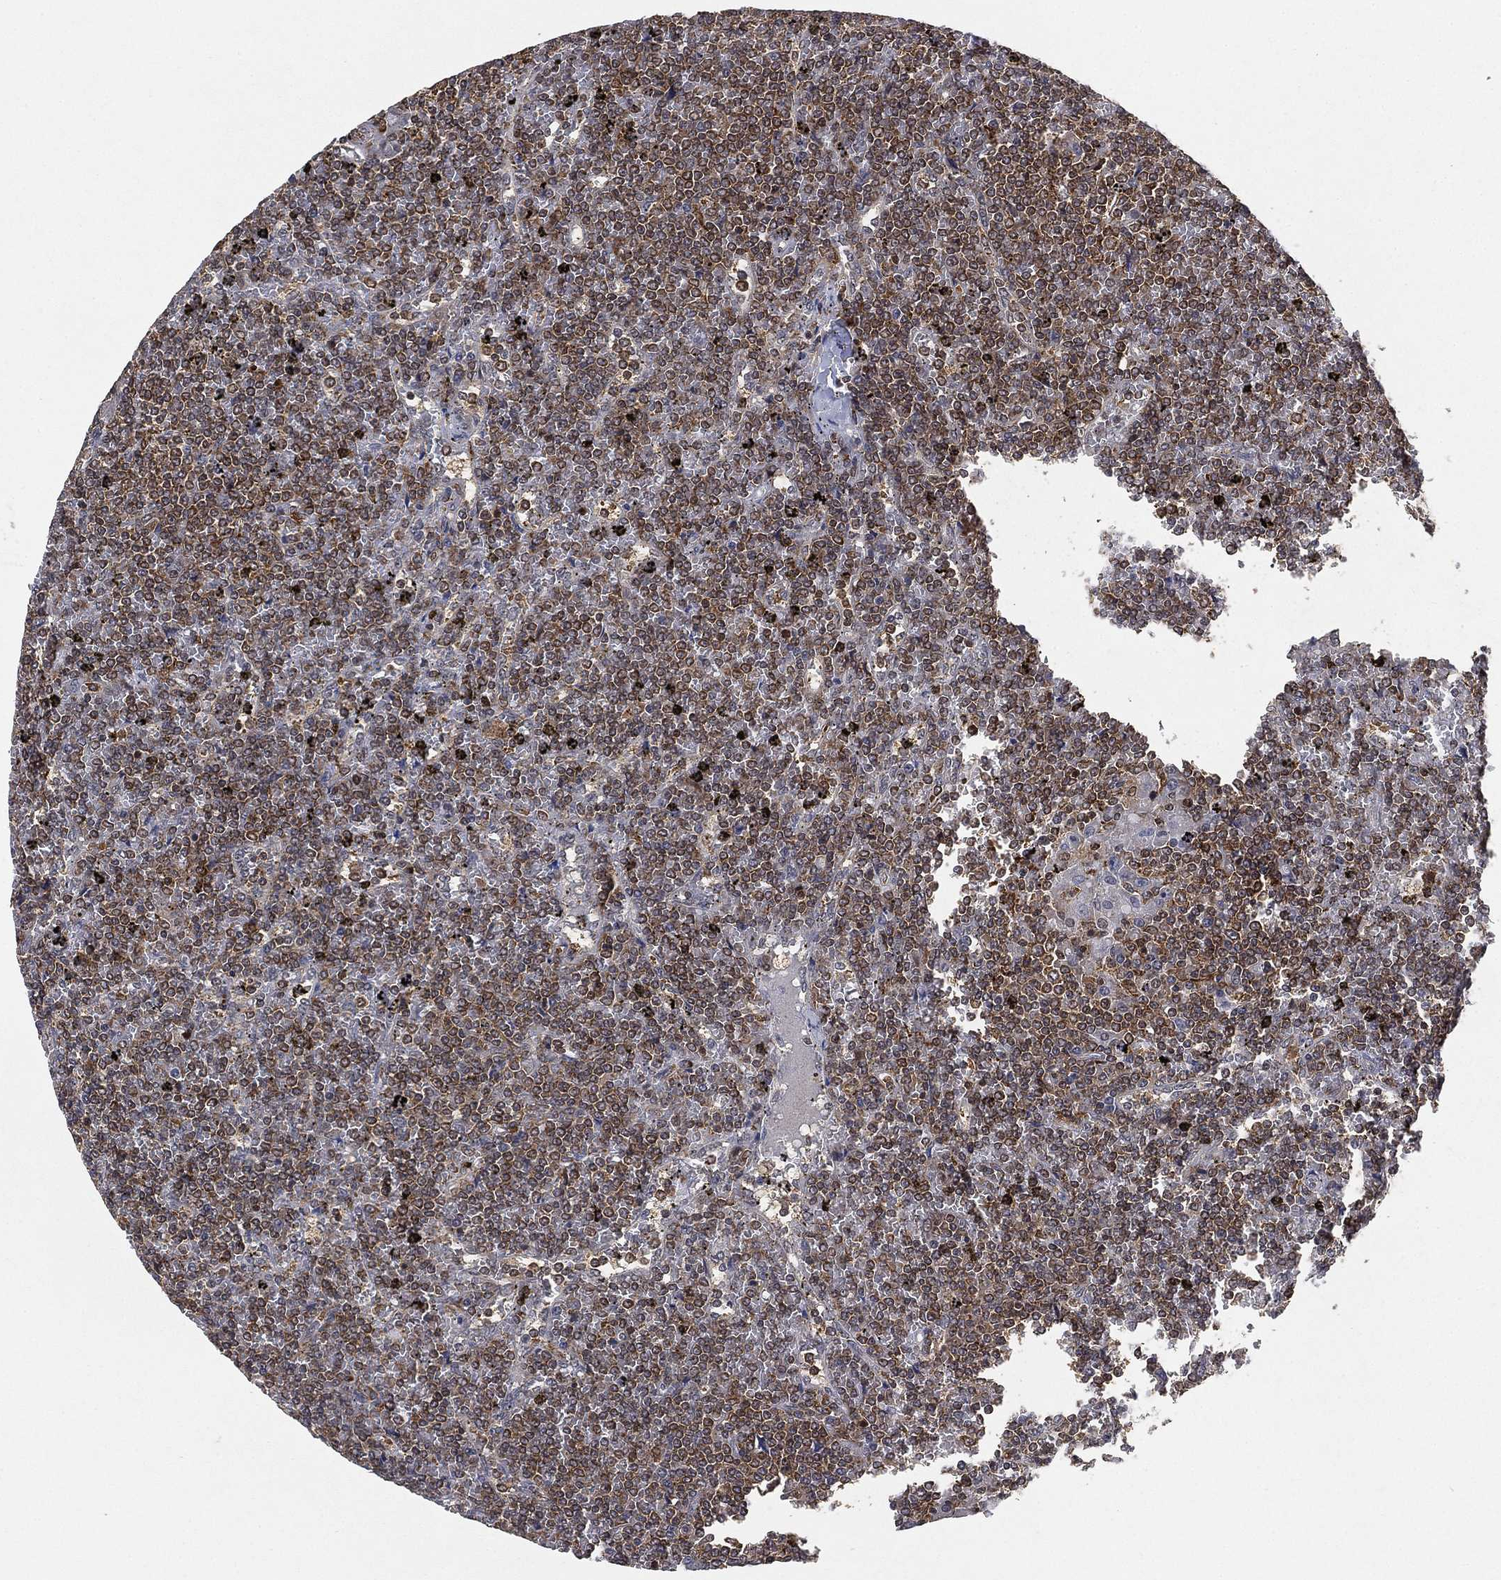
{"staining": {"intensity": "weak", "quantity": "25%-75%", "location": "cytoplasmic/membranous"}, "tissue": "lymphoma", "cell_type": "Tumor cells", "image_type": "cancer", "snomed": [{"axis": "morphology", "description": "Malignant lymphoma, non-Hodgkin's type, Low grade"}, {"axis": "topography", "description": "Spleen"}], "caption": "A brown stain highlights weak cytoplasmic/membranous expression of a protein in human lymphoma tumor cells. (Brightfield microscopy of DAB IHC at high magnification).", "gene": "WDR26", "patient": {"sex": "female", "age": 19}}